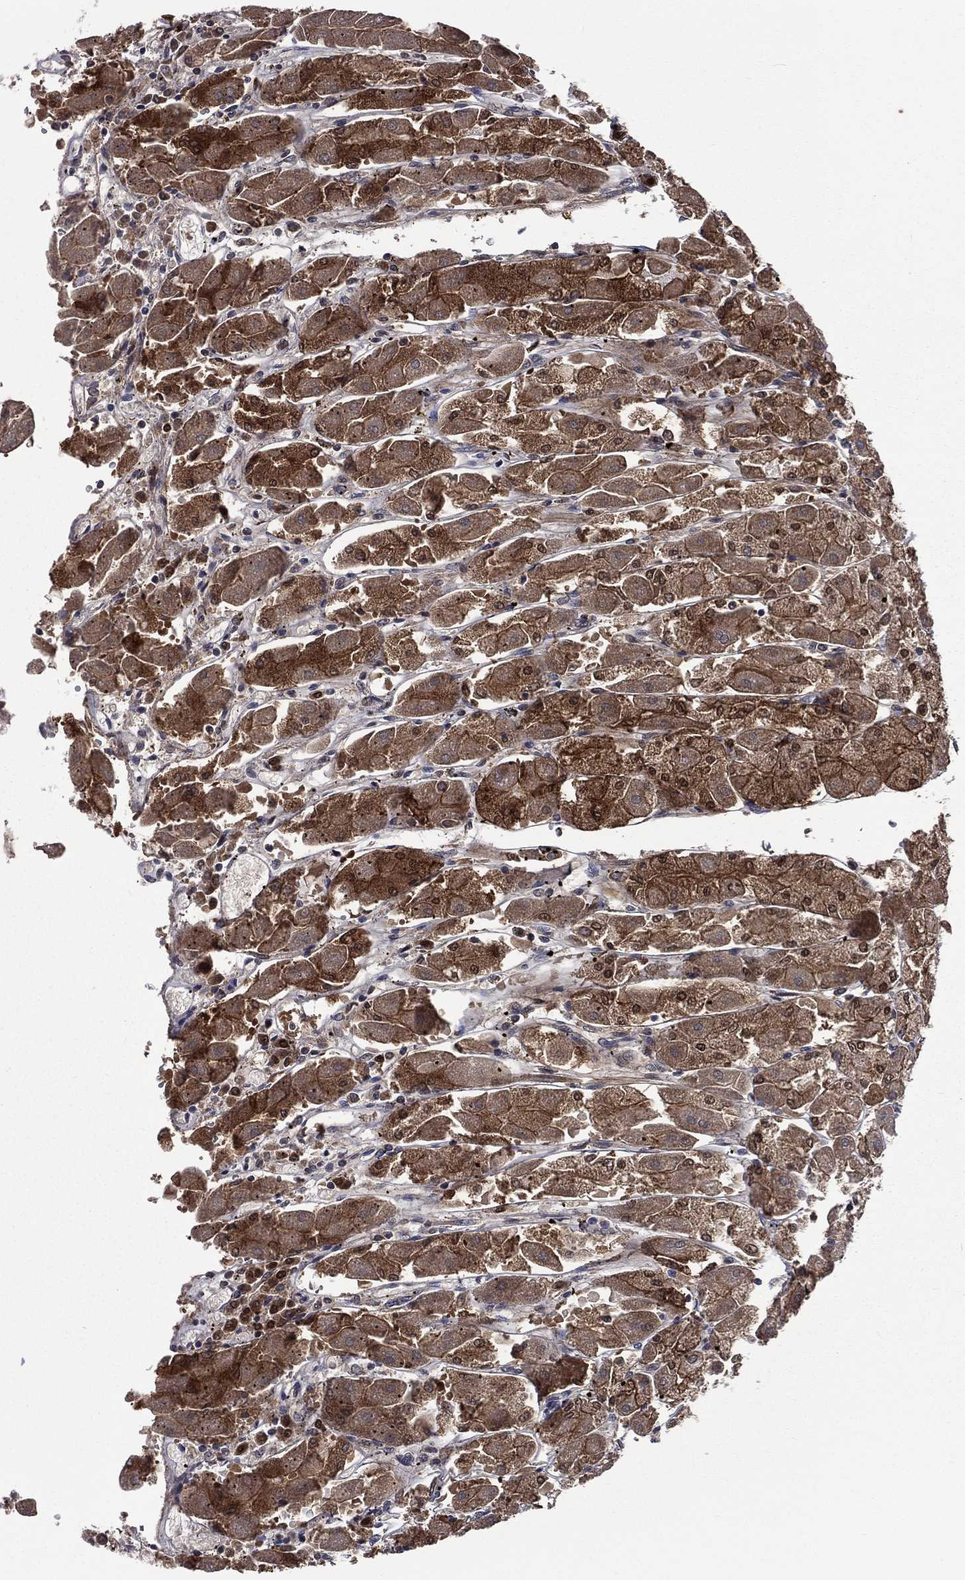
{"staining": {"intensity": "strong", "quantity": "<25%", "location": "cytoplasmic/membranous,nuclear"}, "tissue": "stomach", "cell_type": "Glandular cells", "image_type": "normal", "snomed": [{"axis": "morphology", "description": "Normal tissue, NOS"}, {"axis": "topography", "description": "Stomach"}], "caption": "This photomicrograph displays IHC staining of normal human stomach, with medium strong cytoplasmic/membranous,nuclear staining in about <25% of glandular cells.", "gene": "CA12", "patient": {"sex": "male", "age": 70}}